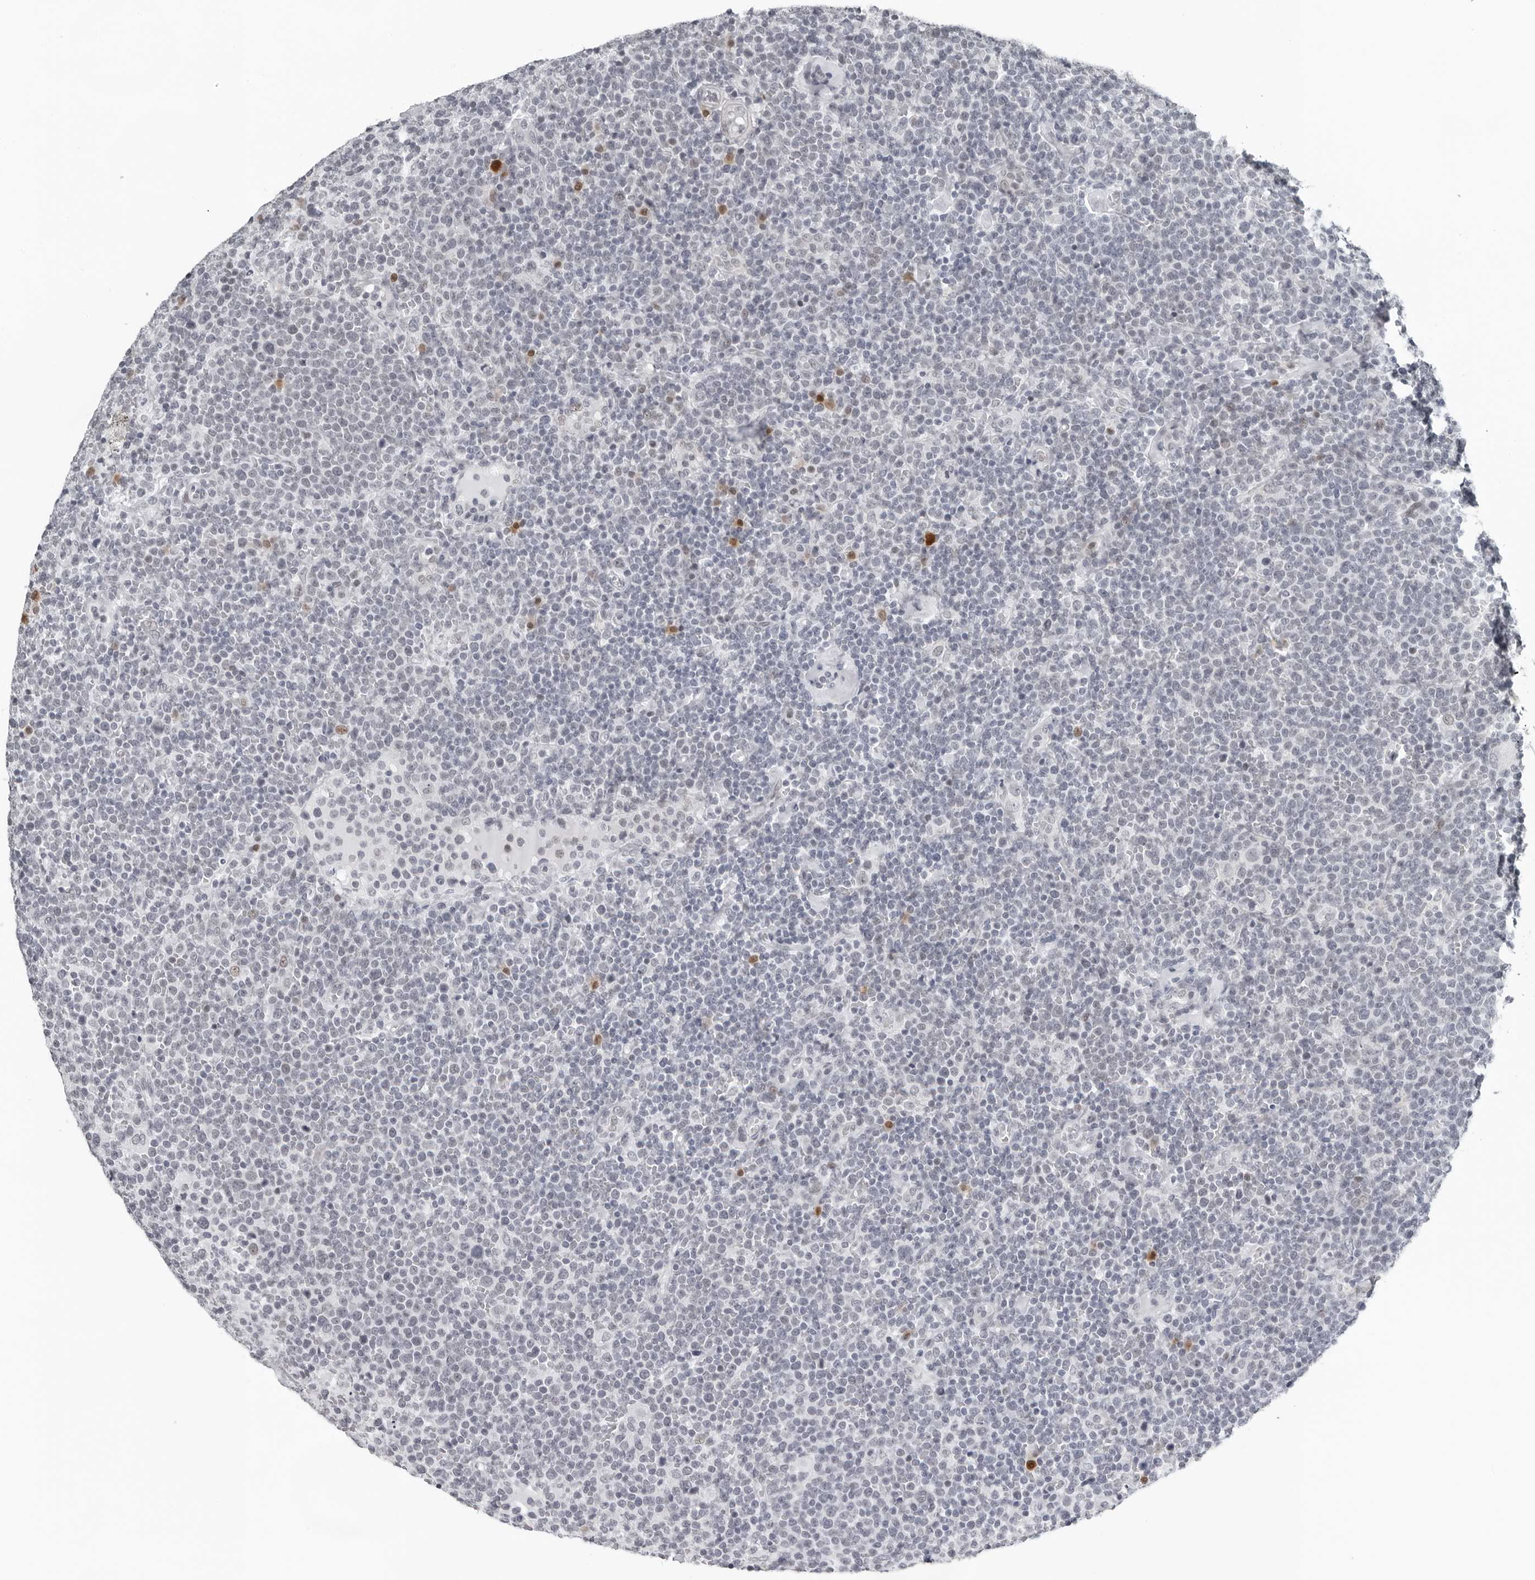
{"staining": {"intensity": "negative", "quantity": "none", "location": "none"}, "tissue": "lymphoma", "cell_type": "Tumor cells", "image_type": "cancer", "snomed": [{"axis": "morphology", "description": "Malignant lymphoma, non-Hodgkin's type, High grade"}, {"axis": "topography", "description": "Lymph node"}], "caption": "Tumor cells show no significant positivity in lymphoma. (Brightfield microscopy of DAB immunohistochemistry (IHC) at high magnification).", "gene": "PPP1R42", "patient": {"sex": "male", "age": 61}}